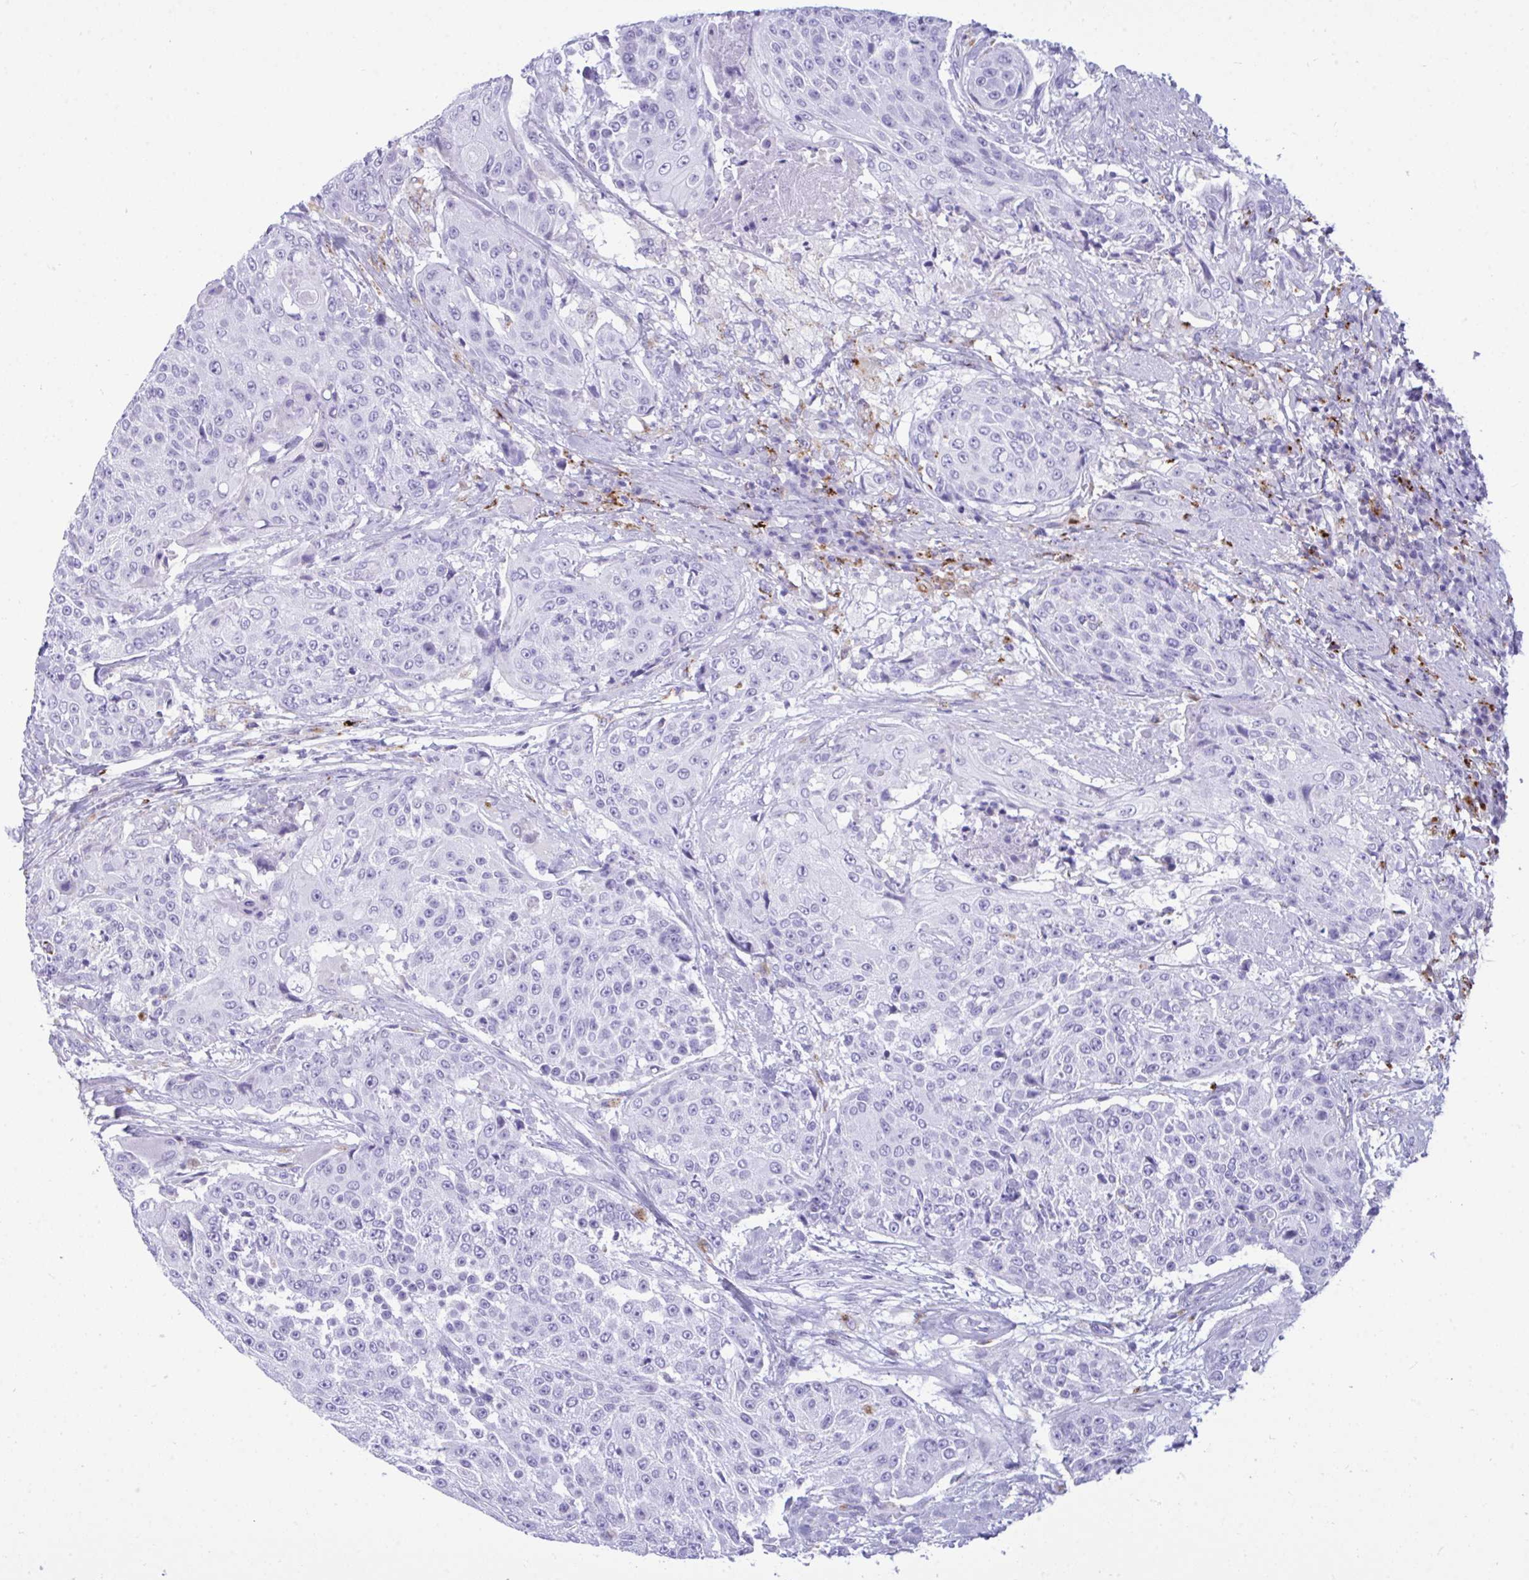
{"staining": {"intensity": "negative", "quantity": "none", "location": "none"}, "tissue": "urothelial cancer", "cell_type": "Tumor cells", "image_type": "cancer", "snomed": [{"axis": "morphology", "description": "Urothelial carcinoma, High grade"}, {"axis": "topography", "description": "Urinary bladder"}], "caption": "Tumor cells are negative for protein expression in human high-grade urothelial carcinoma. (Stains: DAB (3,3'-diaminobenzidine) IHC with hematoxylin counter stain, Microscopy: brightfield microscopy at high magnification).", "gene": "CPVL", "patient": {"sex": "female", "age": 63}}